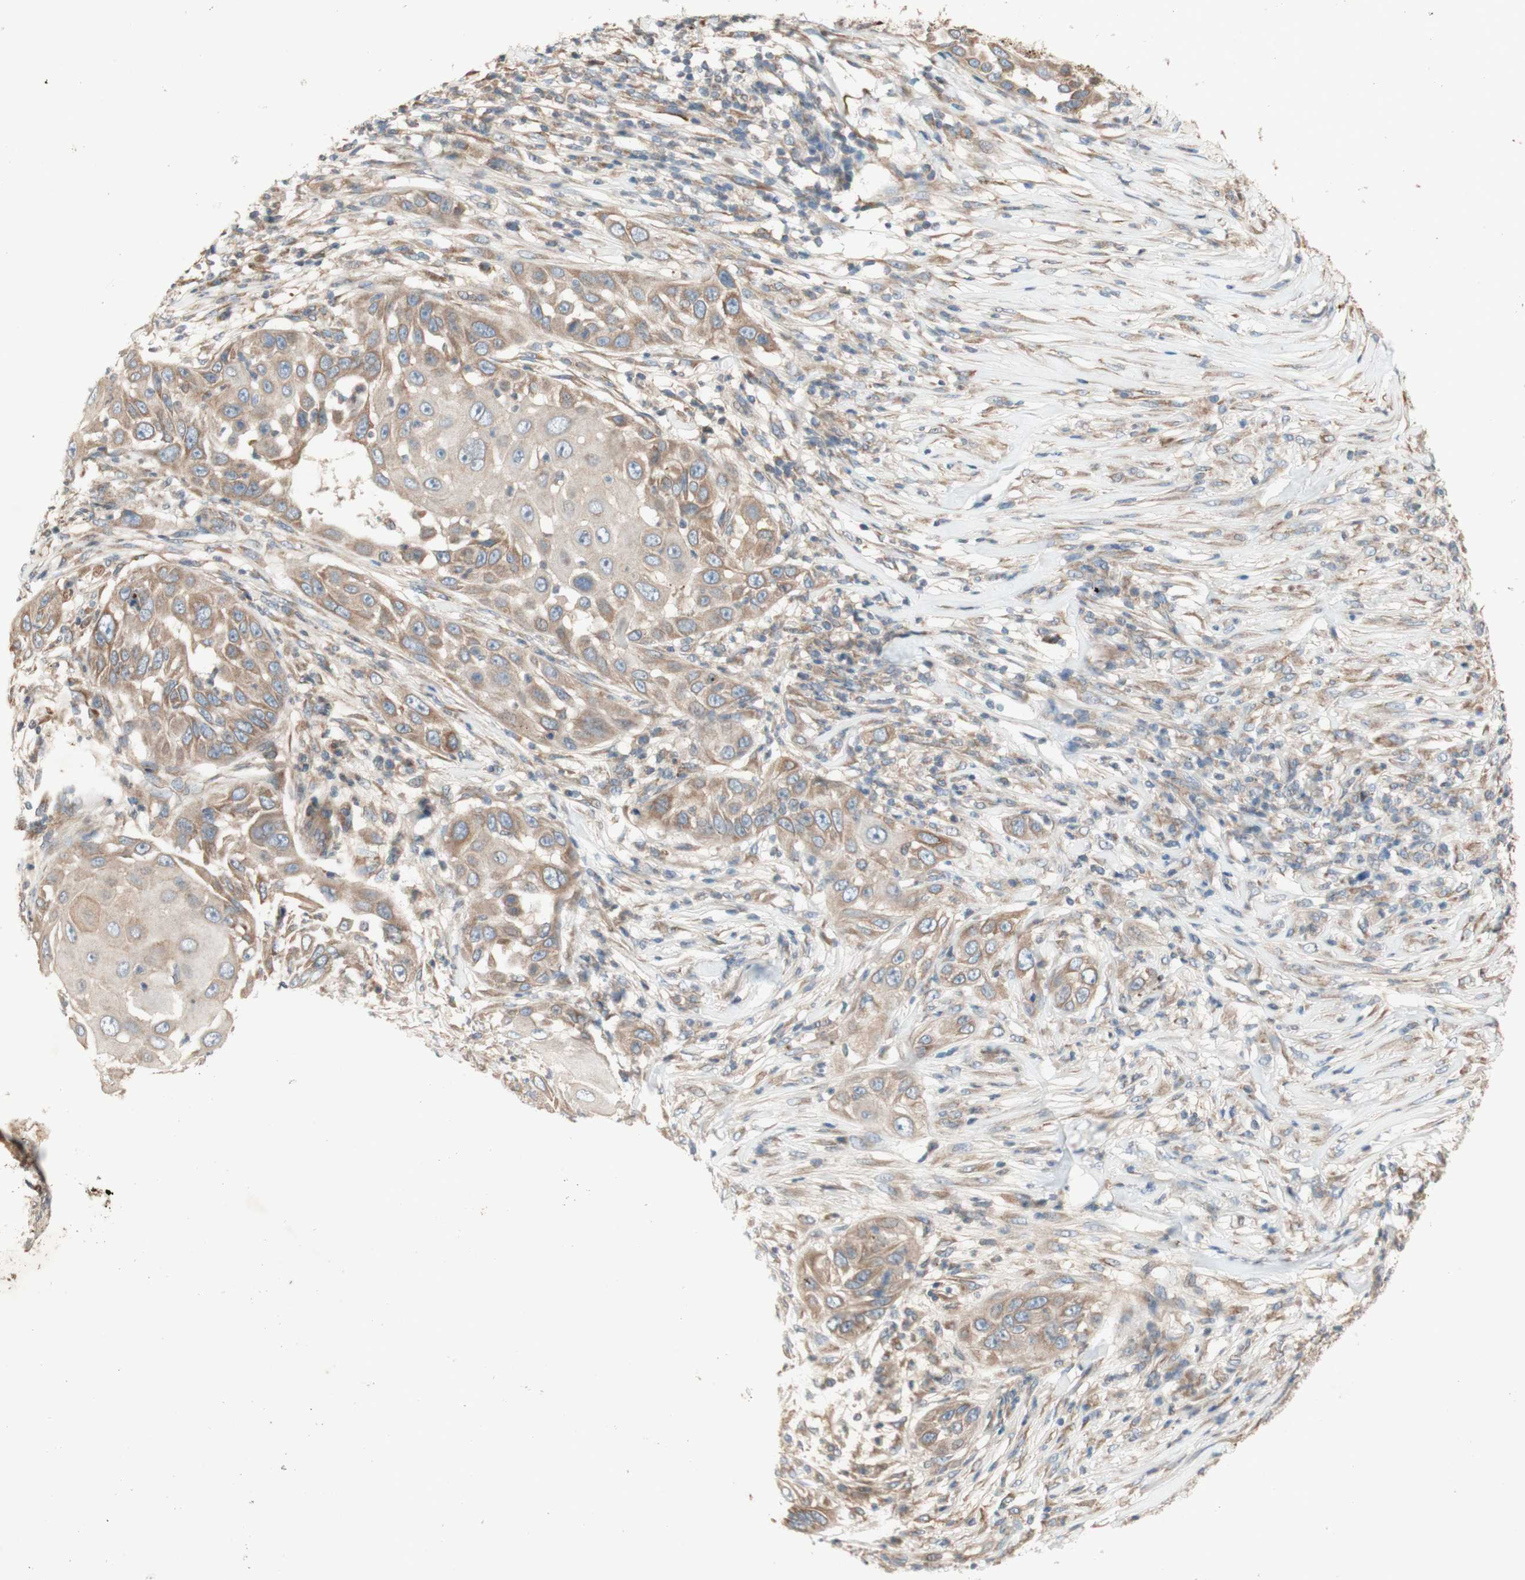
{"staining": {"intensity": "weak", "quantity": ">75%", "location": "cytoplasmic/membranous"}, "tissue": "skin cancer", "cell_type": "Tumor cells", "image_type": "cancer", "snomed": [{"axis": "morphology", "description": "Squamous cell carcinoma, NOS"}, {"axis": "topography", "description": "Skin"}], "caption": "The immunohistochemical stain shows weak cytoplasmic/membranous positivity in tumor cells of skin squamous cell carcinoma tissue.", "gene": "SOCS2", "patient": {"sex": "female", "age": 44}}